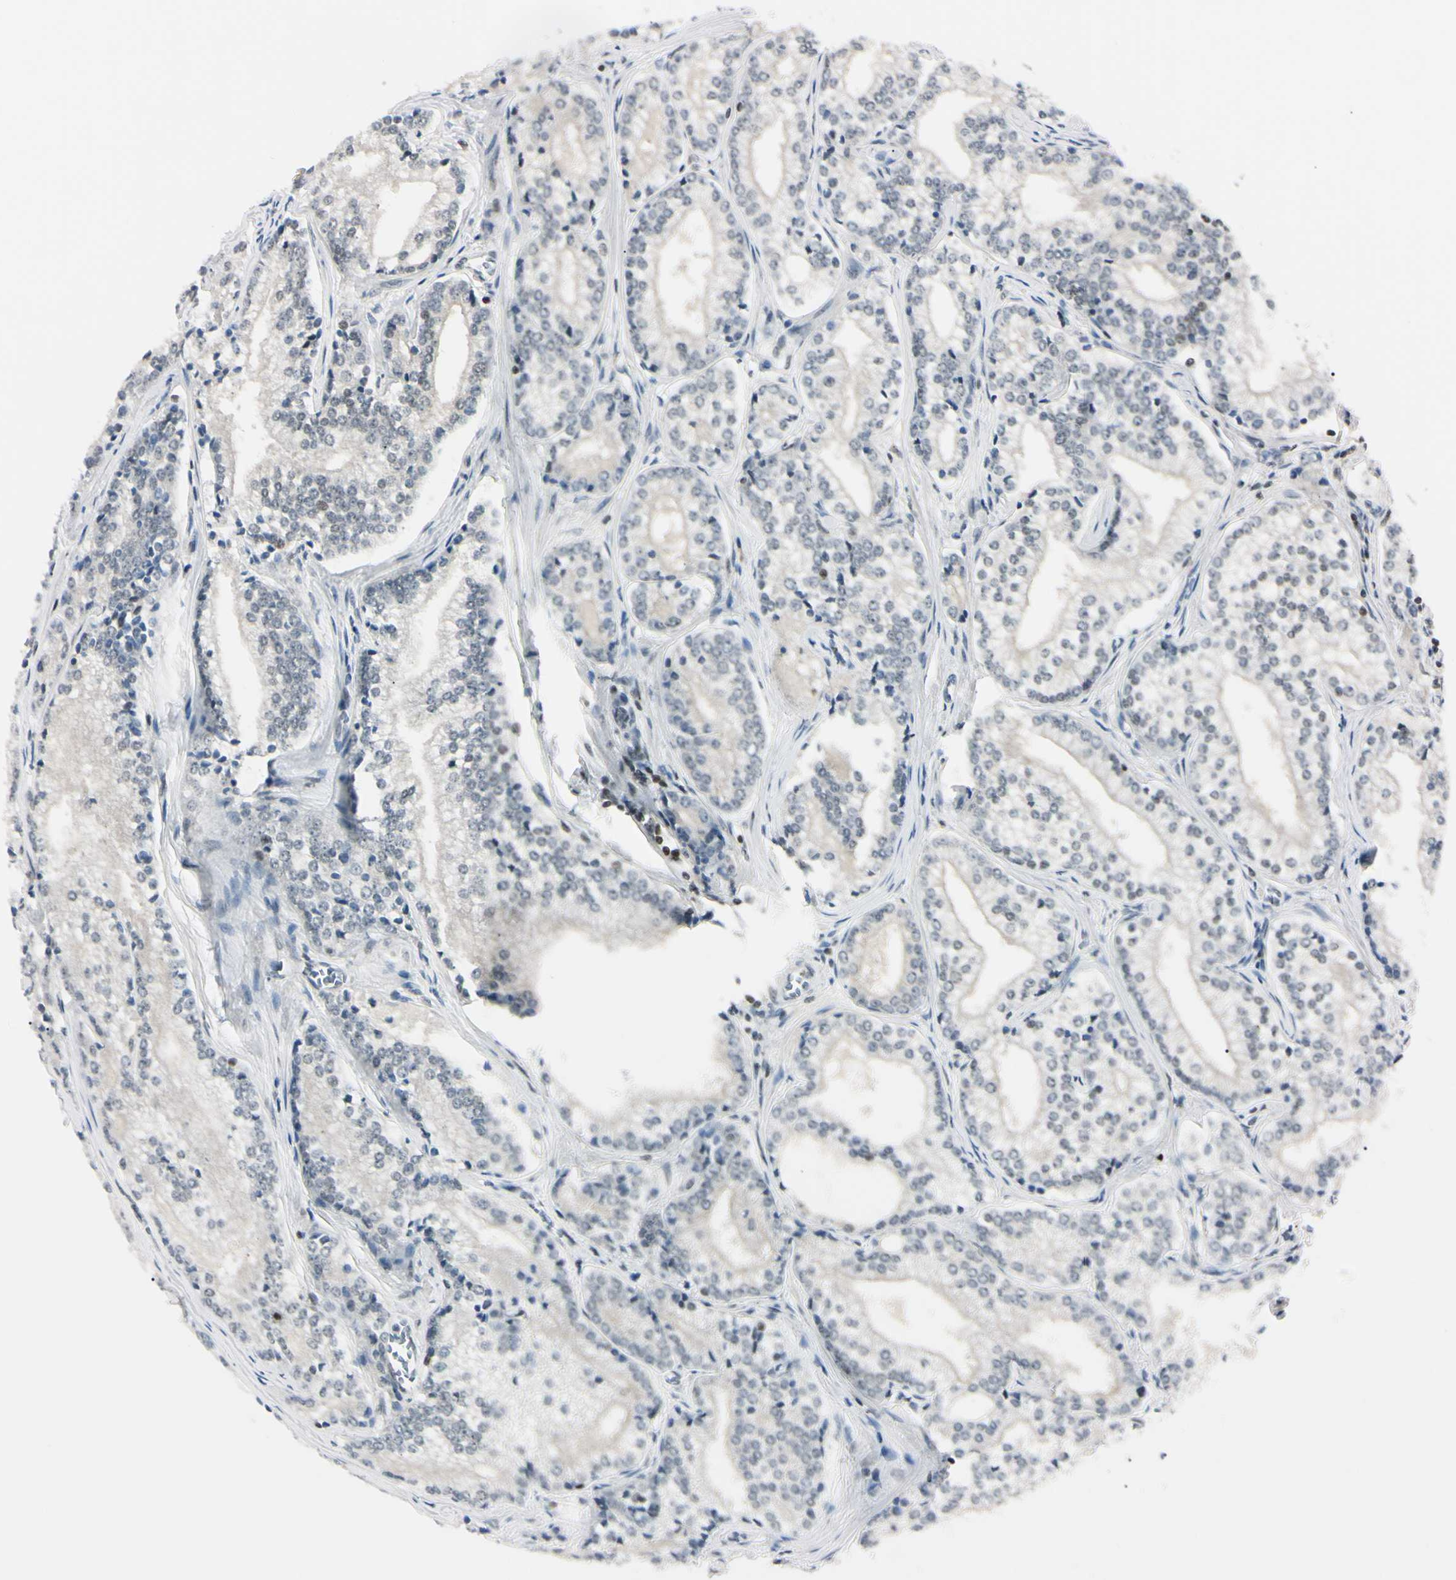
{"staining": {"intensity": "negative", "quantity": "none", "location": "none"}, "tissue": "prostate cancer", "cell_type": "Tumor cells", "image_type": "cancer", "snomed": [{"axis": "morphology", "description": "Adenocarcinoma, Low grade"}, {"axis": "topography", "description": "Prostate"}], "caption": "The histopathology image shows no staining of tumor cells in adenocarcinoma (low-grade) (prostate).", "gene": "C1orf174", "patient": {"sex": "male", "age": 60}}